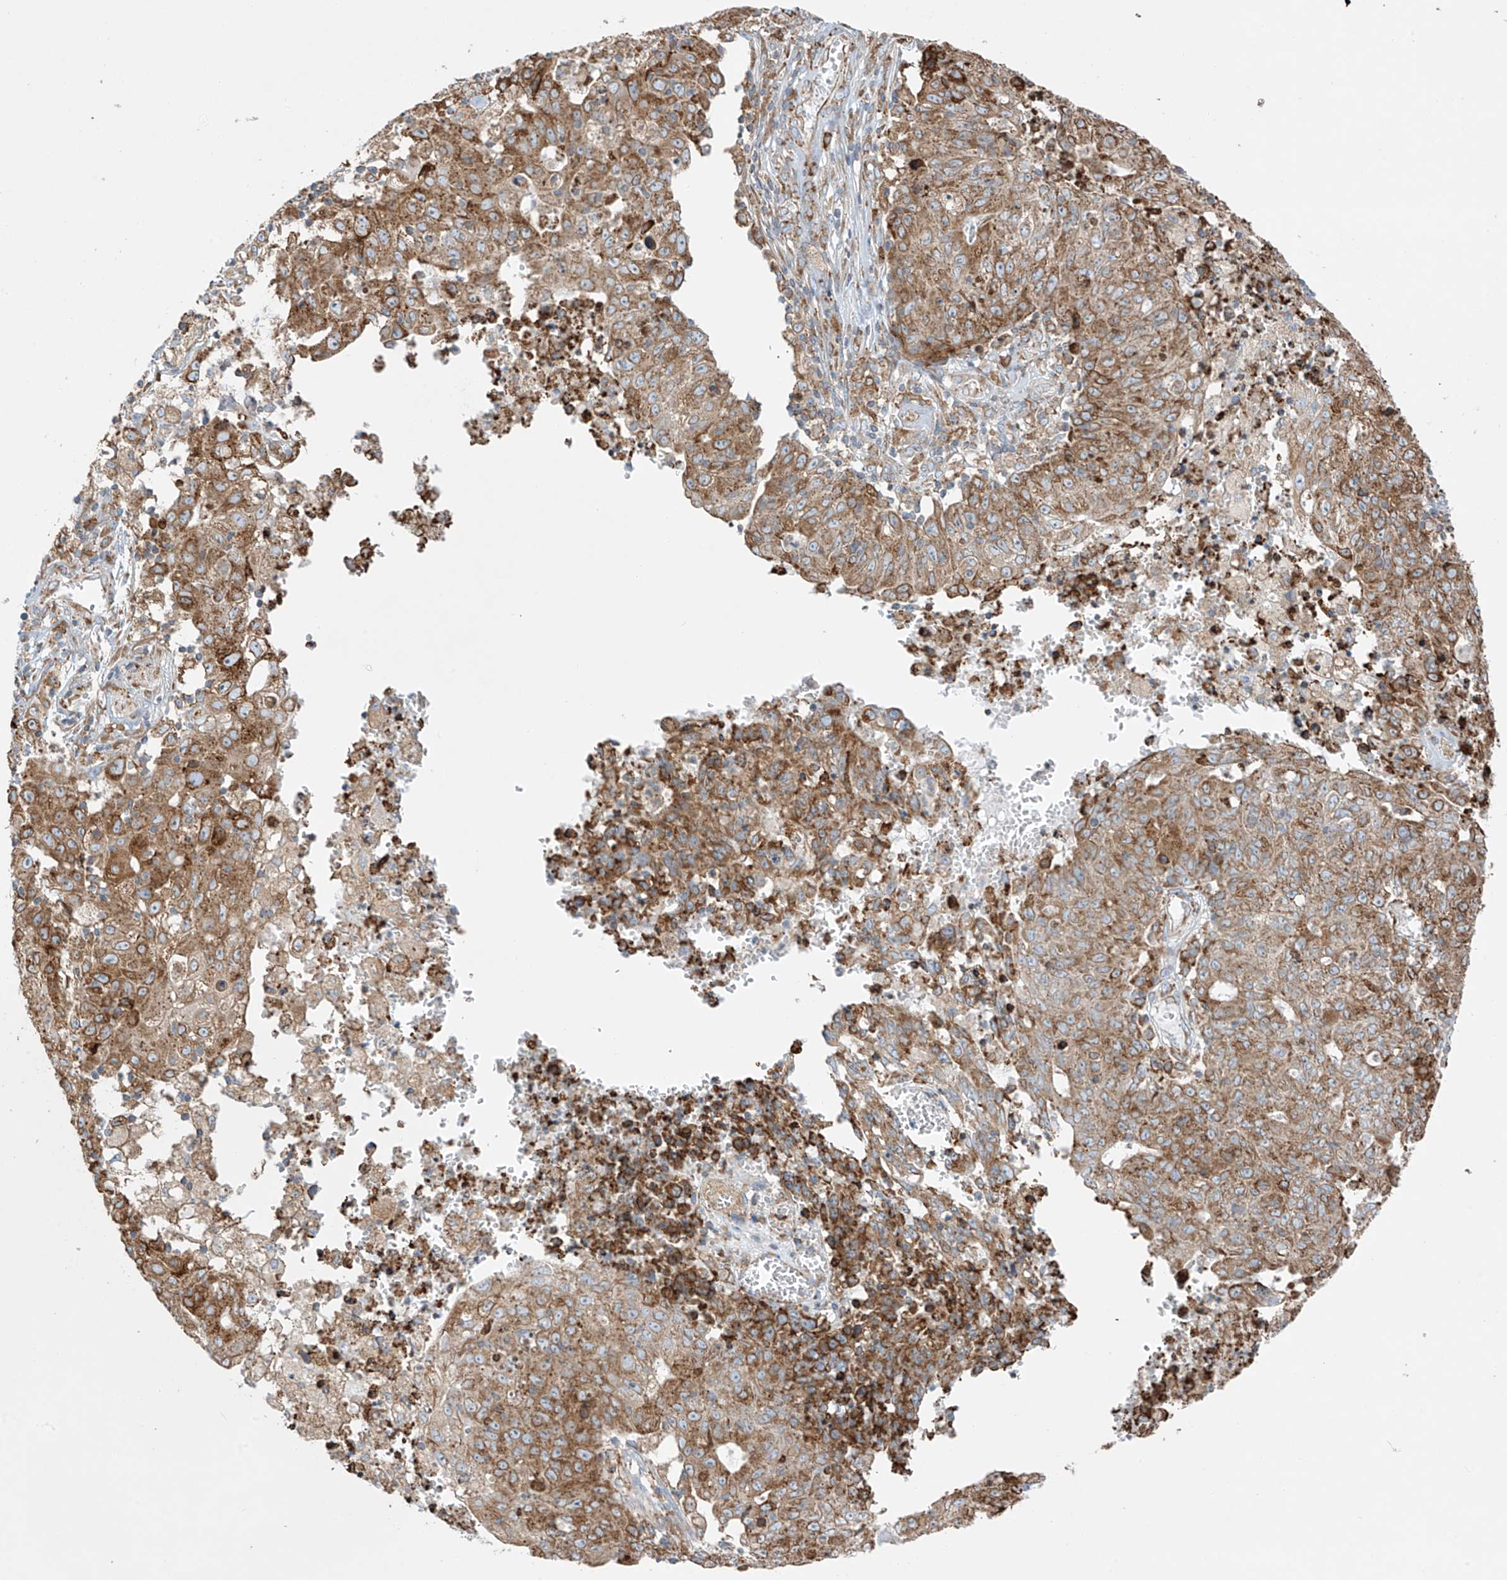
{"staining": {"intensity": "moderate", "quantity": ">75%", "location": "cytoplasmic/membranous"}, "tissue": "ovarian cancer", "cell_type": "Tumor cells", "image_type": "cancer", "snomed": [{"axis": "morphology", "description": "Carcinoma, endometroid"}, {"axis": "topography", "description": "Ovary"}], "caption": "Tumor cells show moderate cytoplasmic/membranous expression in about >75% of cells in ovarian cancer. The protein of interest is stained brown, and the nuclei are stained in blue (DAB (3,3'-diaminobenzidine) IHC with brightfield microscopy, high magnification).", "gene": "MX1", "patient": {"sex": "female", "age": 42}}